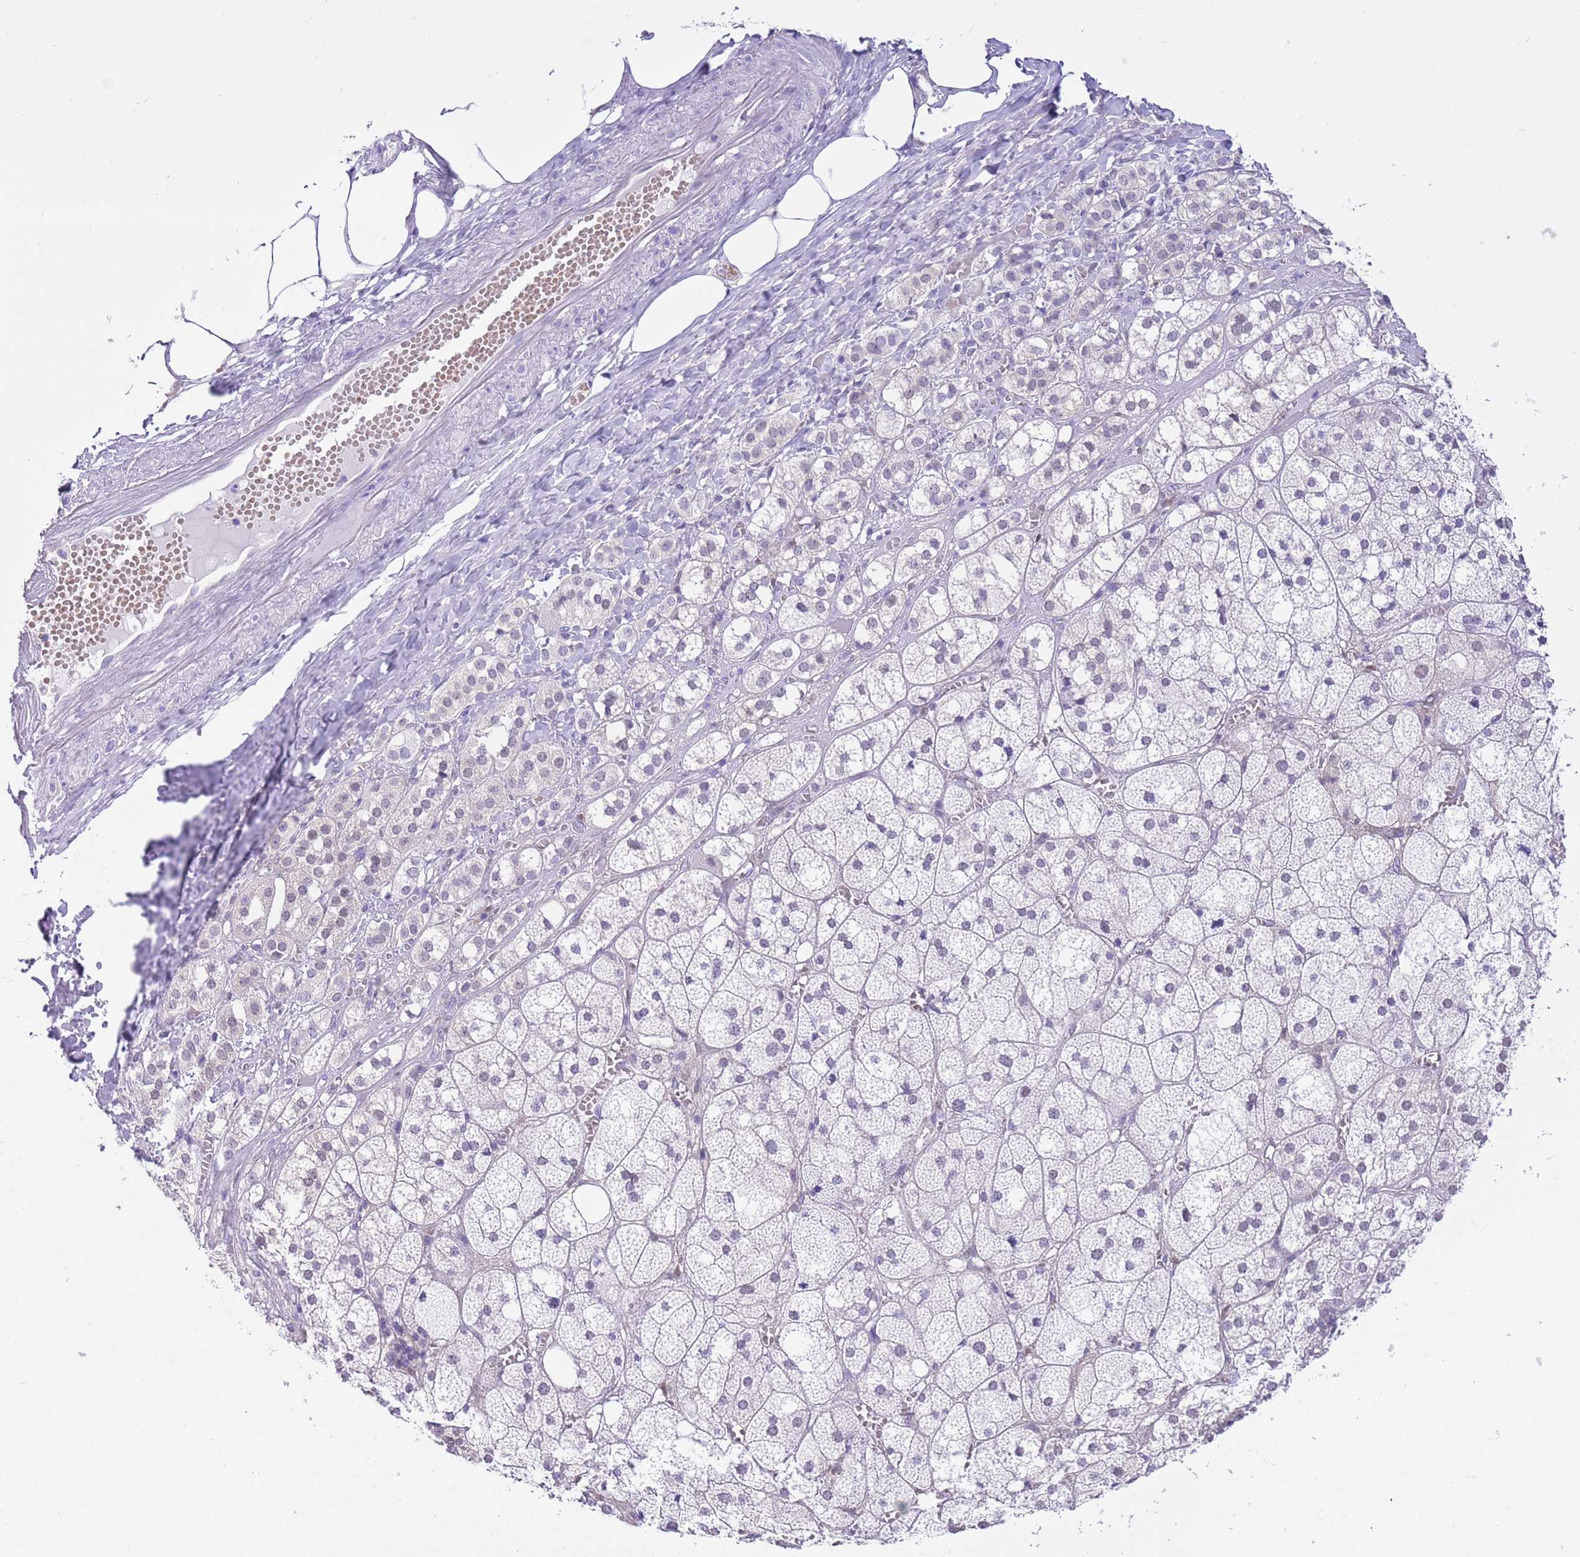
{"staining": {"intensity": "negative", "quantity": "none", "location": "none"}, "tissue": "adrenal gland", "cell_type": "Glandular cells", "image_type": "normal", "snomed": [{"axis": "morphology", "description": "Normal tissue, NOS"}, {"axis": "topography", "description": "Adrenal gland"}], "caption": "This is an immunohistochemistry (IHC) histopathology image of benign human adrenal gland. There is no expression in glandular cells.", "gene": "DDI2", "patient": {"sex": "female", "age": 61}}